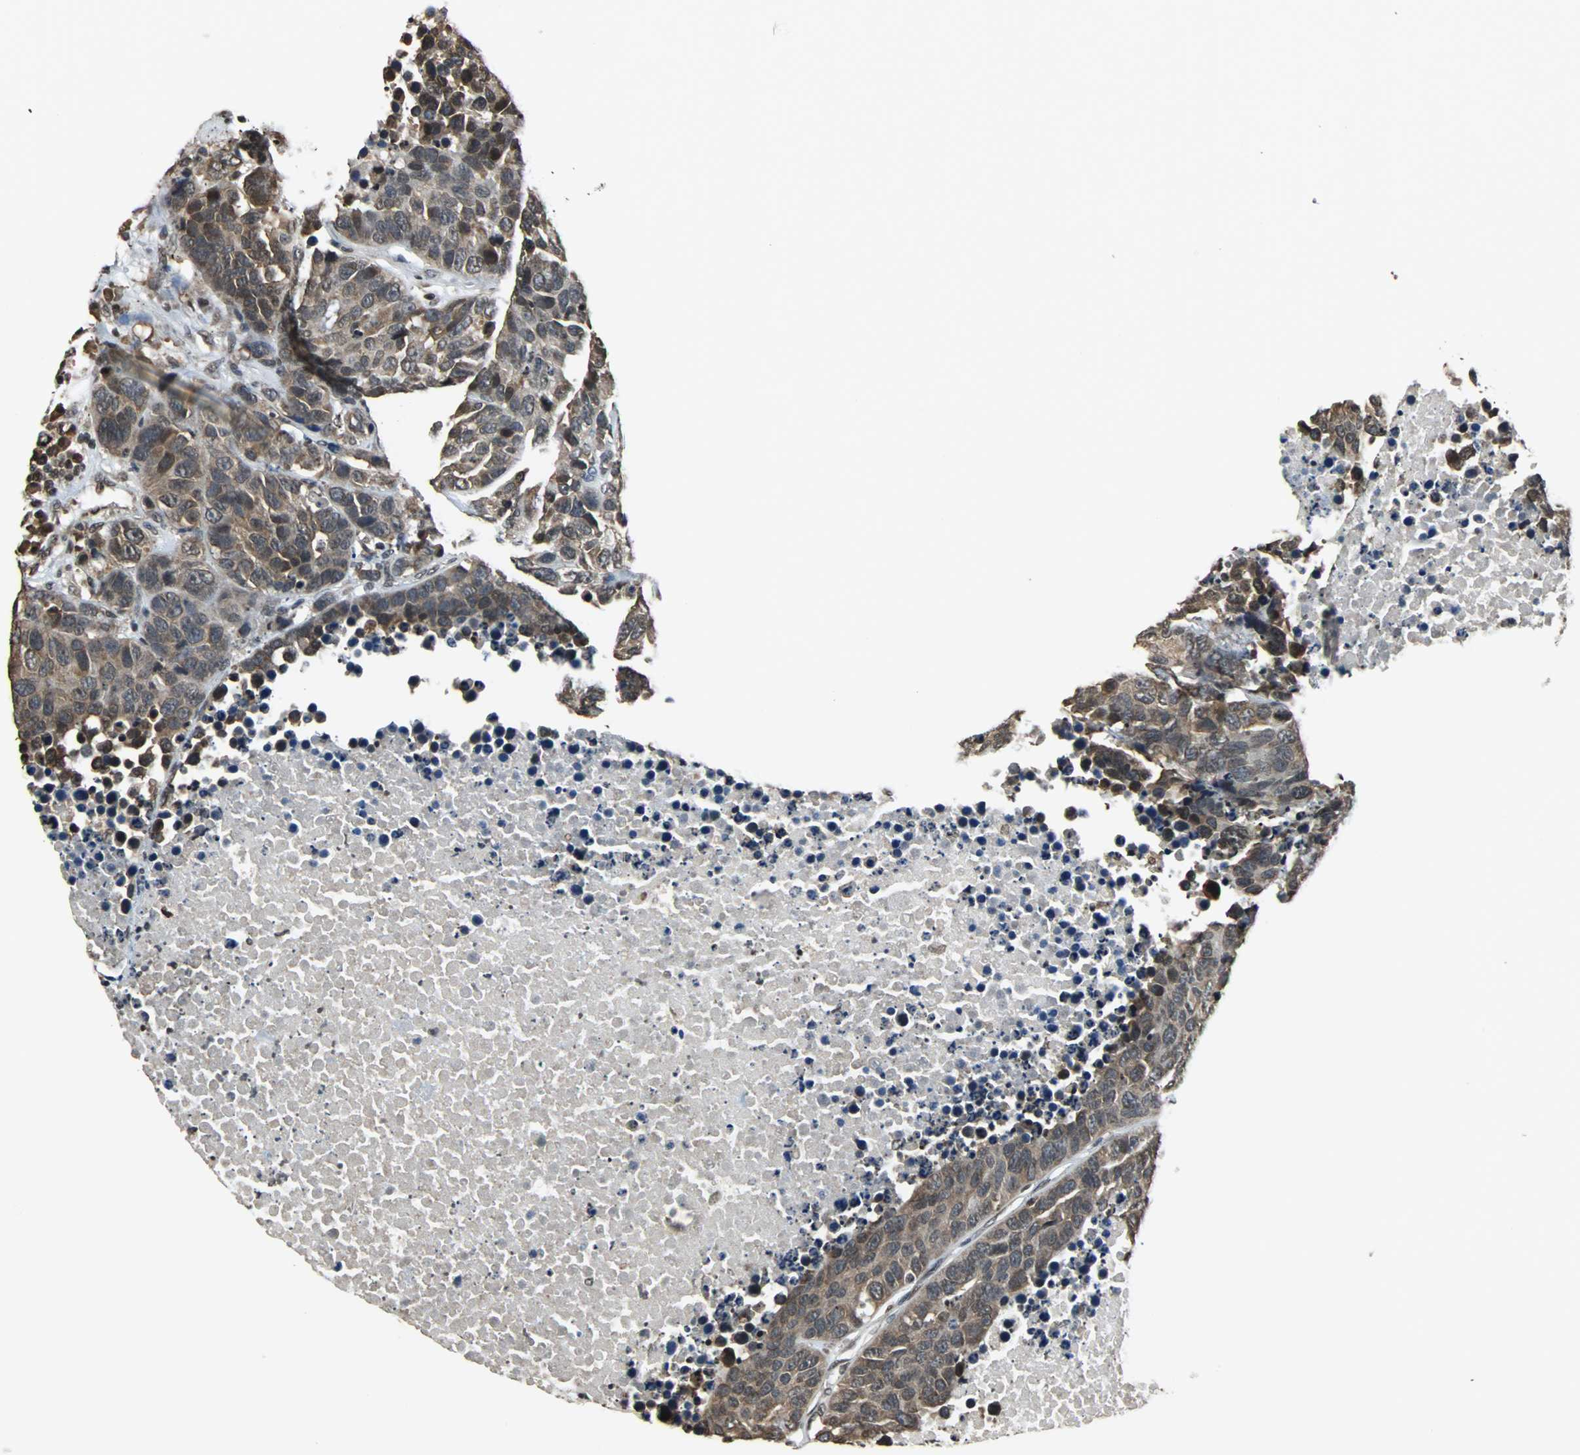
{"staining": {"intensity": "moderate", "quantity": ">75%", "location": "cytoplasmic/membranous,nuclear"}, "tissue": "carcinoid", "cell_type": "Tumor cells", "image_type": "cancer", "snomed": [{"axis": "morphology", "description": "Carcinoid, malignant, NOS"}, {"axis": "topography", "description": "Lung"}], "caption": "Immunohistochemistry staining of carcinoid, which exhibits medium levels of moderate cytoplasmic/membranous and nuclear expression in approximately >75% of tumor cells indicating moderate cytoplasmic/membranous and nuclear protein staining. The staining was performed using DAB (brown) for protein detection and nuclei were counterstained in hematoxylin (blue).", "gene": "REST", "patient": {"sex": "male", "age": 60}}